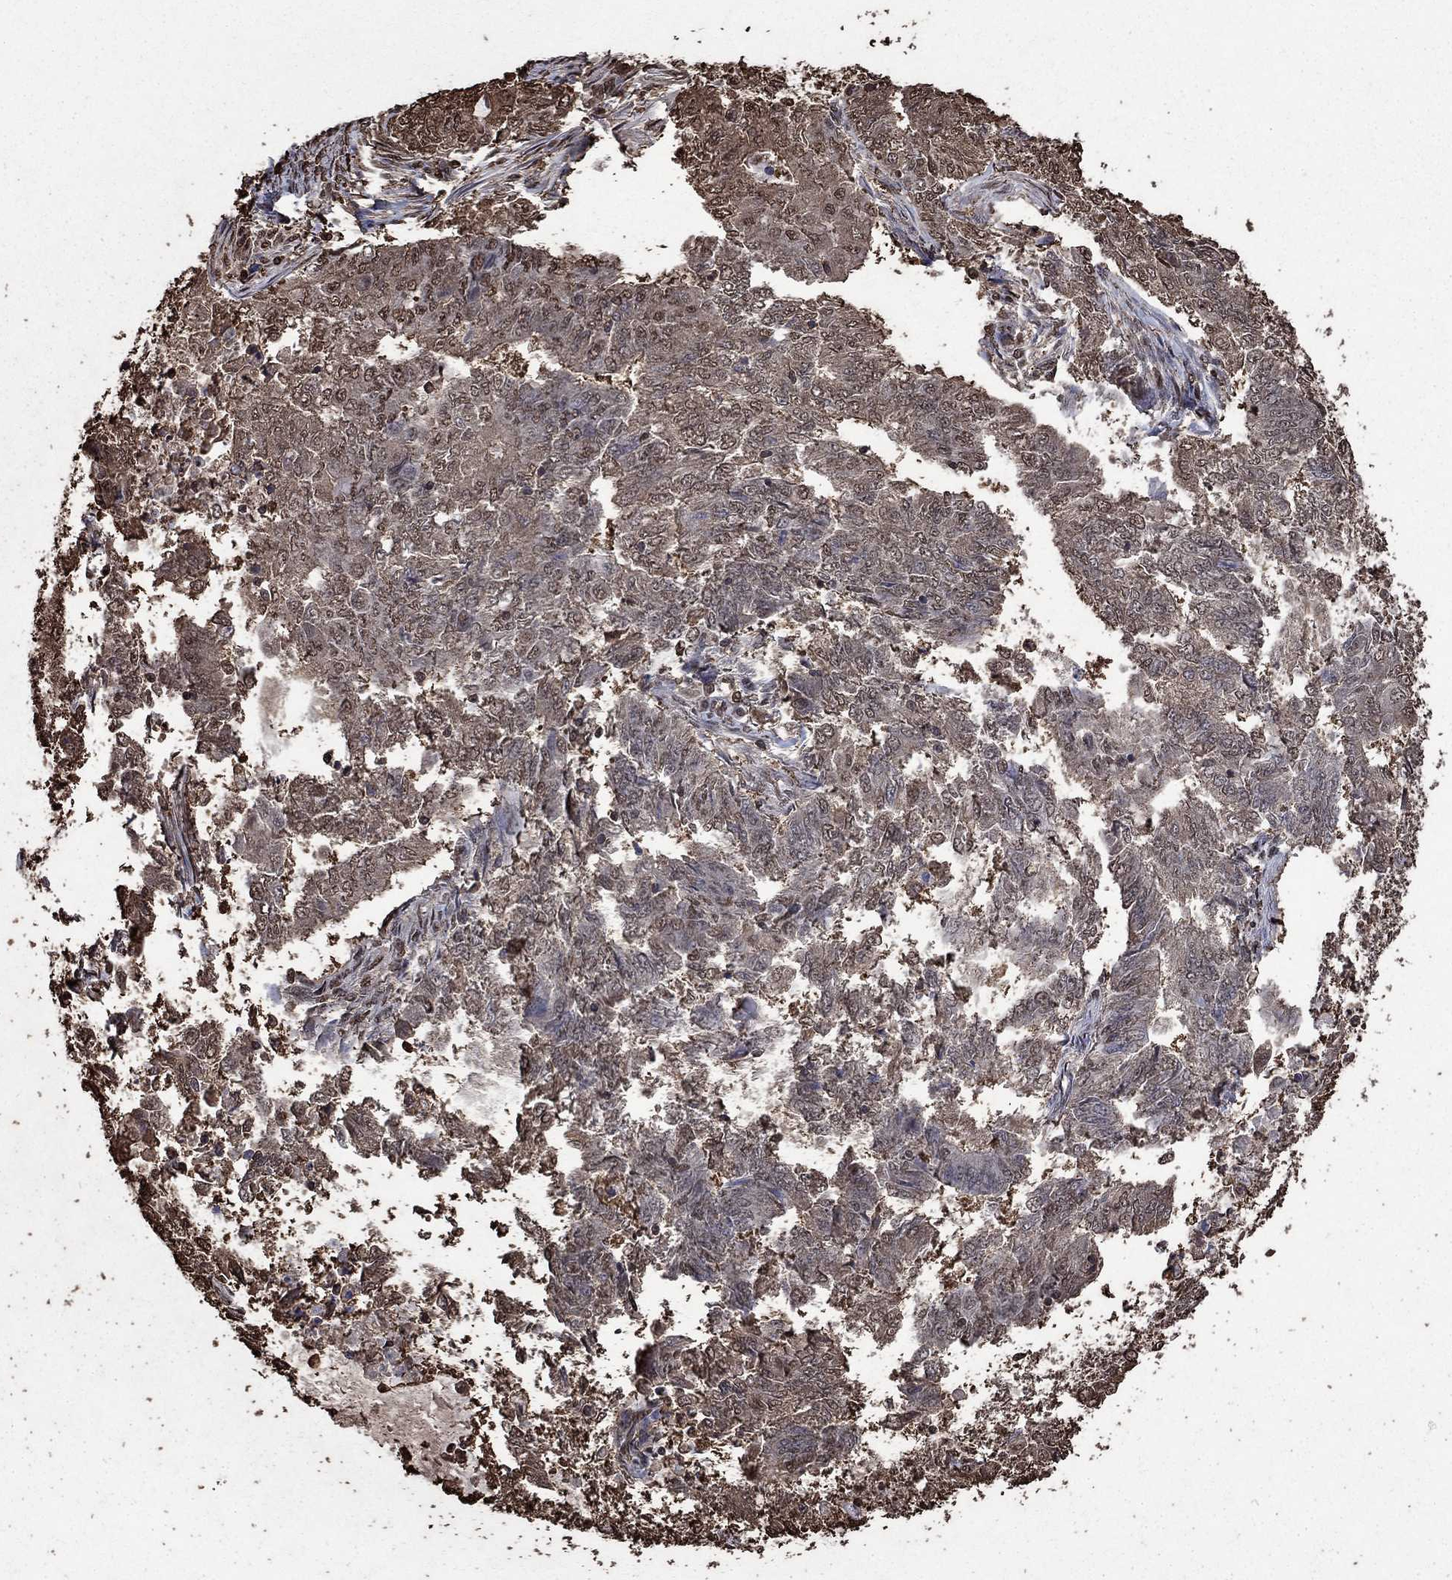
{"staining": {"intensity": "weak", "quantity": "<25%", "location": "cytoplasmic/membranous"}, "tissue": "endometrial cancer", "cell_type": "Tumor cells", "image_type": "cancer", "snomed": [{"axis": "morphology", "description": "Adenocarcinoma, NOS"}, {"axis": "topography", "description": "Endometrium"}], "caption": "Histopathology image shows no protein positivity in tumor cells of endometrial cancer (adenocarcinoma) tissue.", "gene": "GAPDH", "patient": {"sex": "female", "age": 62}}